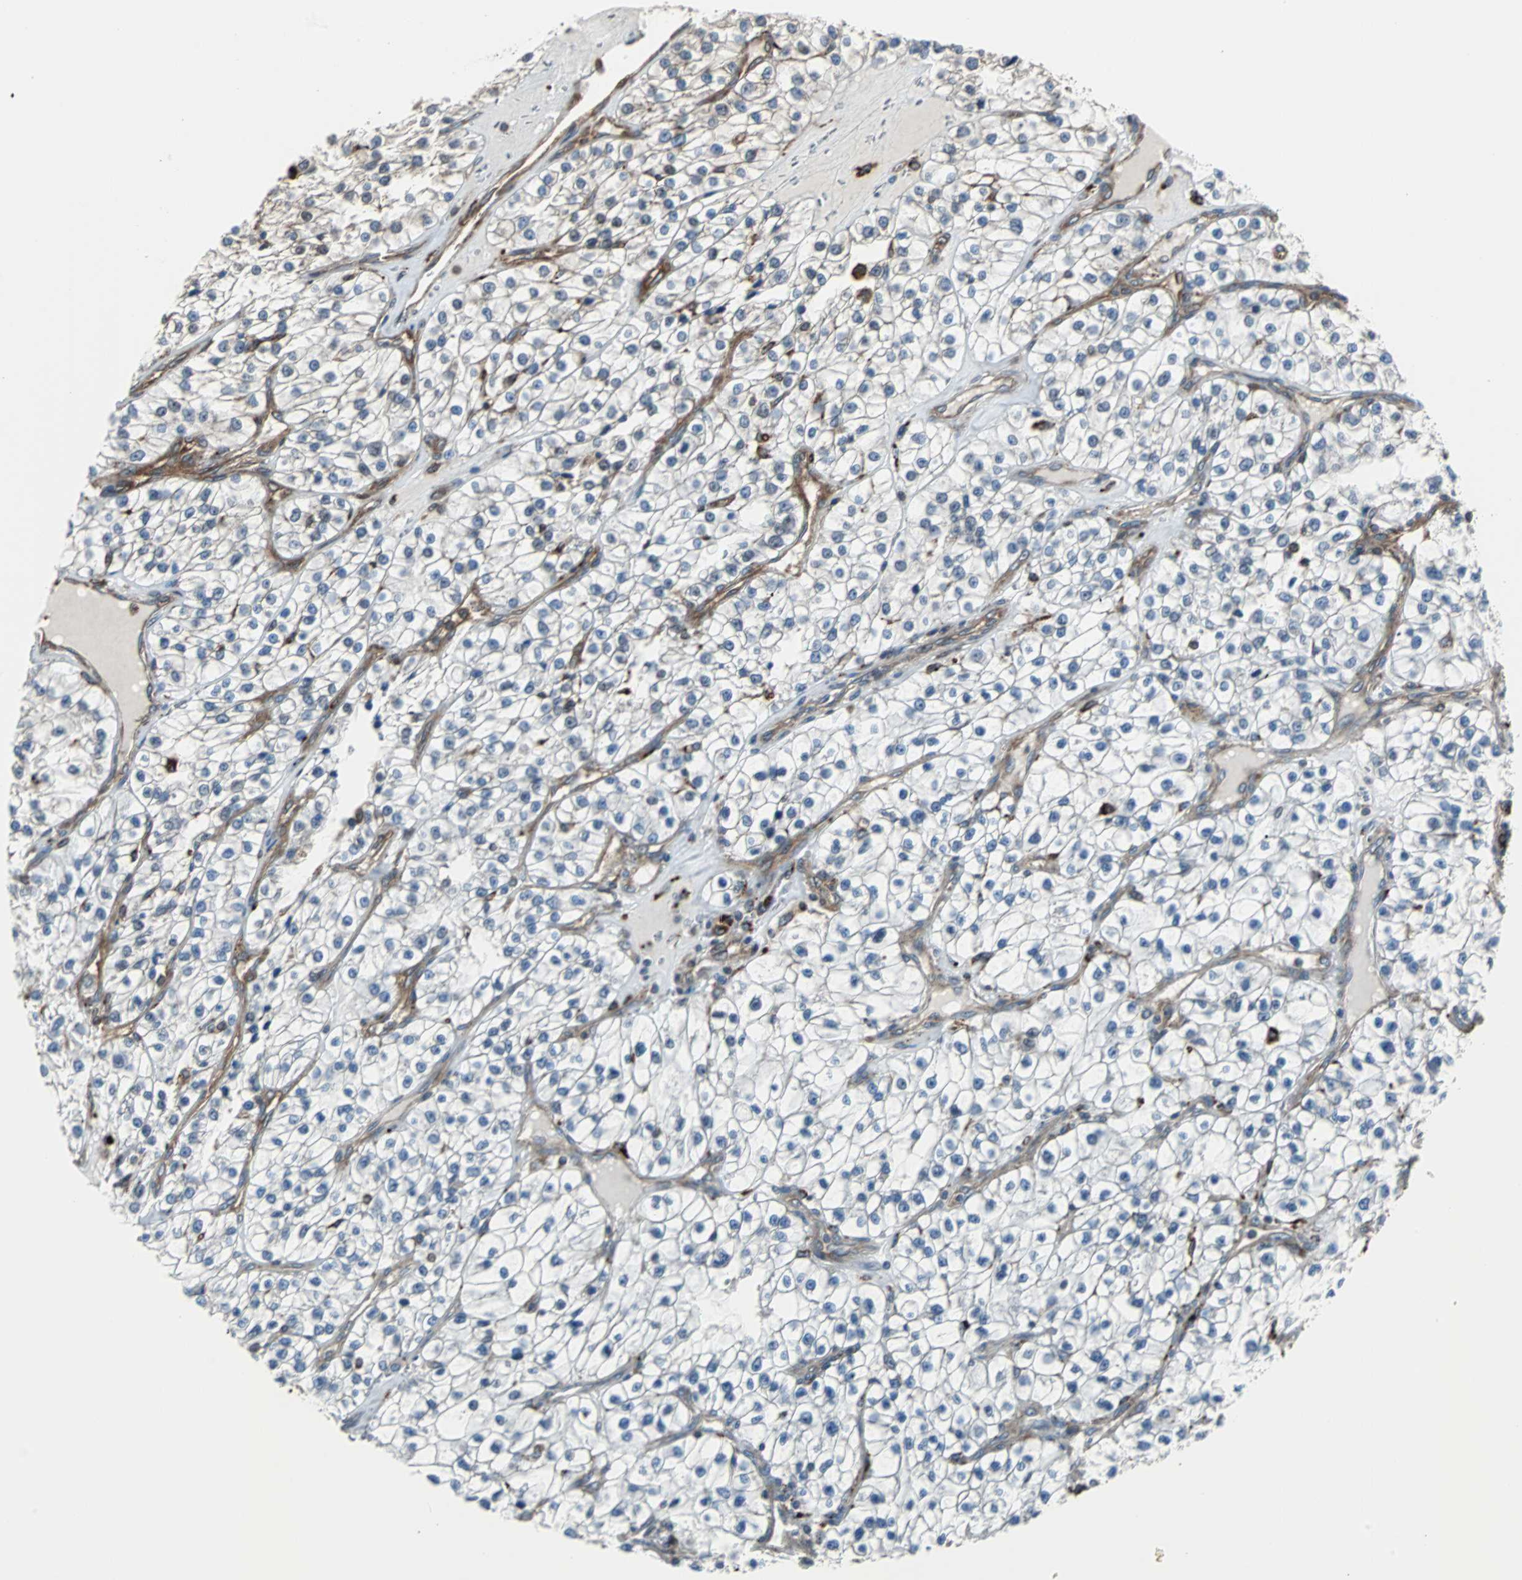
{"staining": {"intensity": "moderate", "quantity": "25%-75%", "location": "cytoplasmic/membranous"}, "tissue": "renal cancer", "cell_type": "Tumor cells", "image_type": "cancer", "snomed": [{"axis": "morphology", "description": "Adenocarcinoma, NOS"}, {"axis": "topography", "description": "Kidney"}], "caption": "IHC of human renal adenocarcinoma displays medium levels of moderate cytoplasmic/membranous expression in approximately 25%-75% of tumor cells.", "gene": "RELA", "patient": {"sex": "female", "age": 57}}